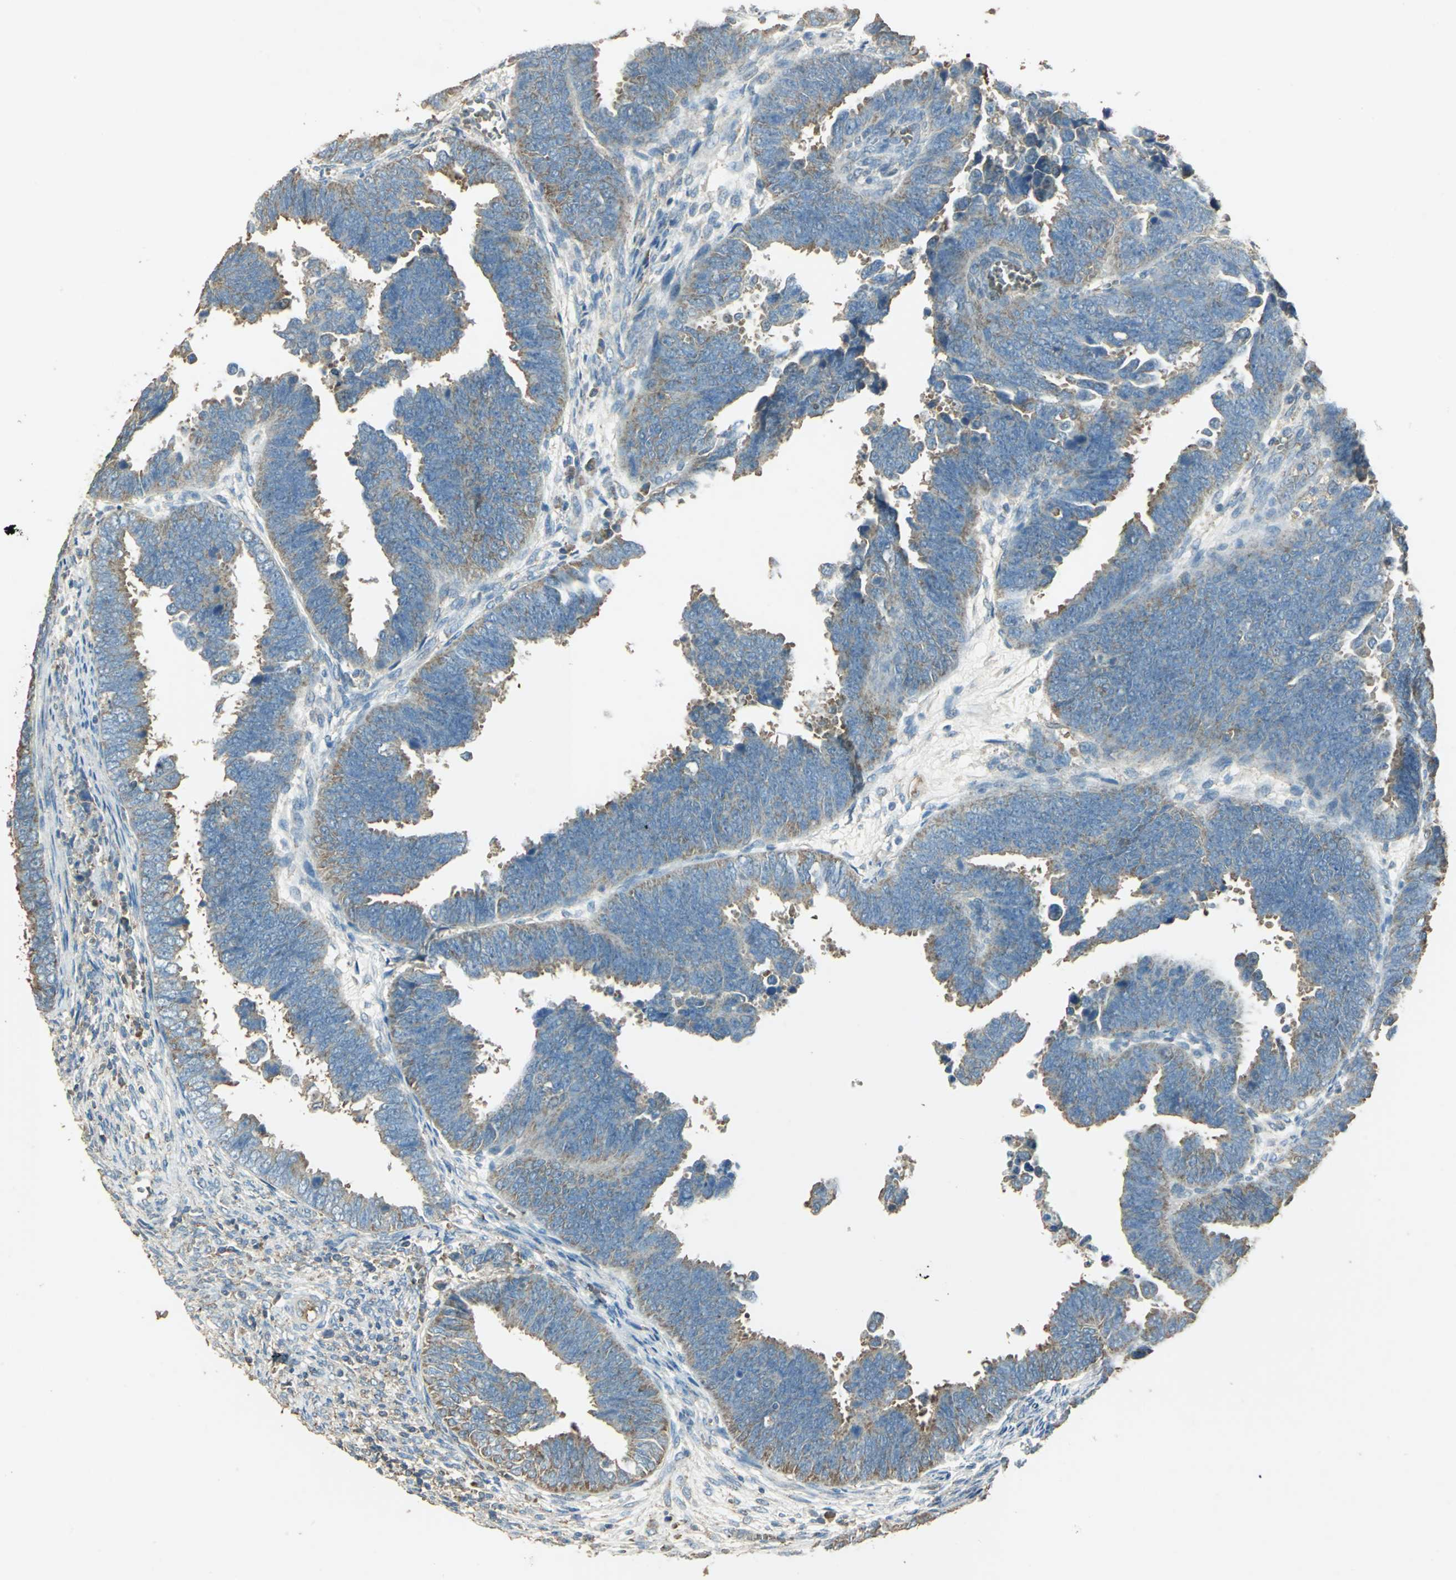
{"staining": {"intensity": "moderate", "quantity": ">75%", "location": "cytoplasmic/membranous"}, "tissue": "endometrial cancer", "cell_type": "Tumor cells", "image_type": "cancer", "snomed": [{"axis": "morphology", "description": "Adenocarcinoma, NOS"}, {"axis": "topography", "description": "Endometrium"}], "caption": "DAB immunohistochemical staining of human endometrial cancer (adenocarcinoma) demonstrates moderate cytoplasmic/membranous protein expression in approximately >75% of tumor cells.", "gene": "TRAPPC2", "patient": {"sex": "female", "age": 75}}